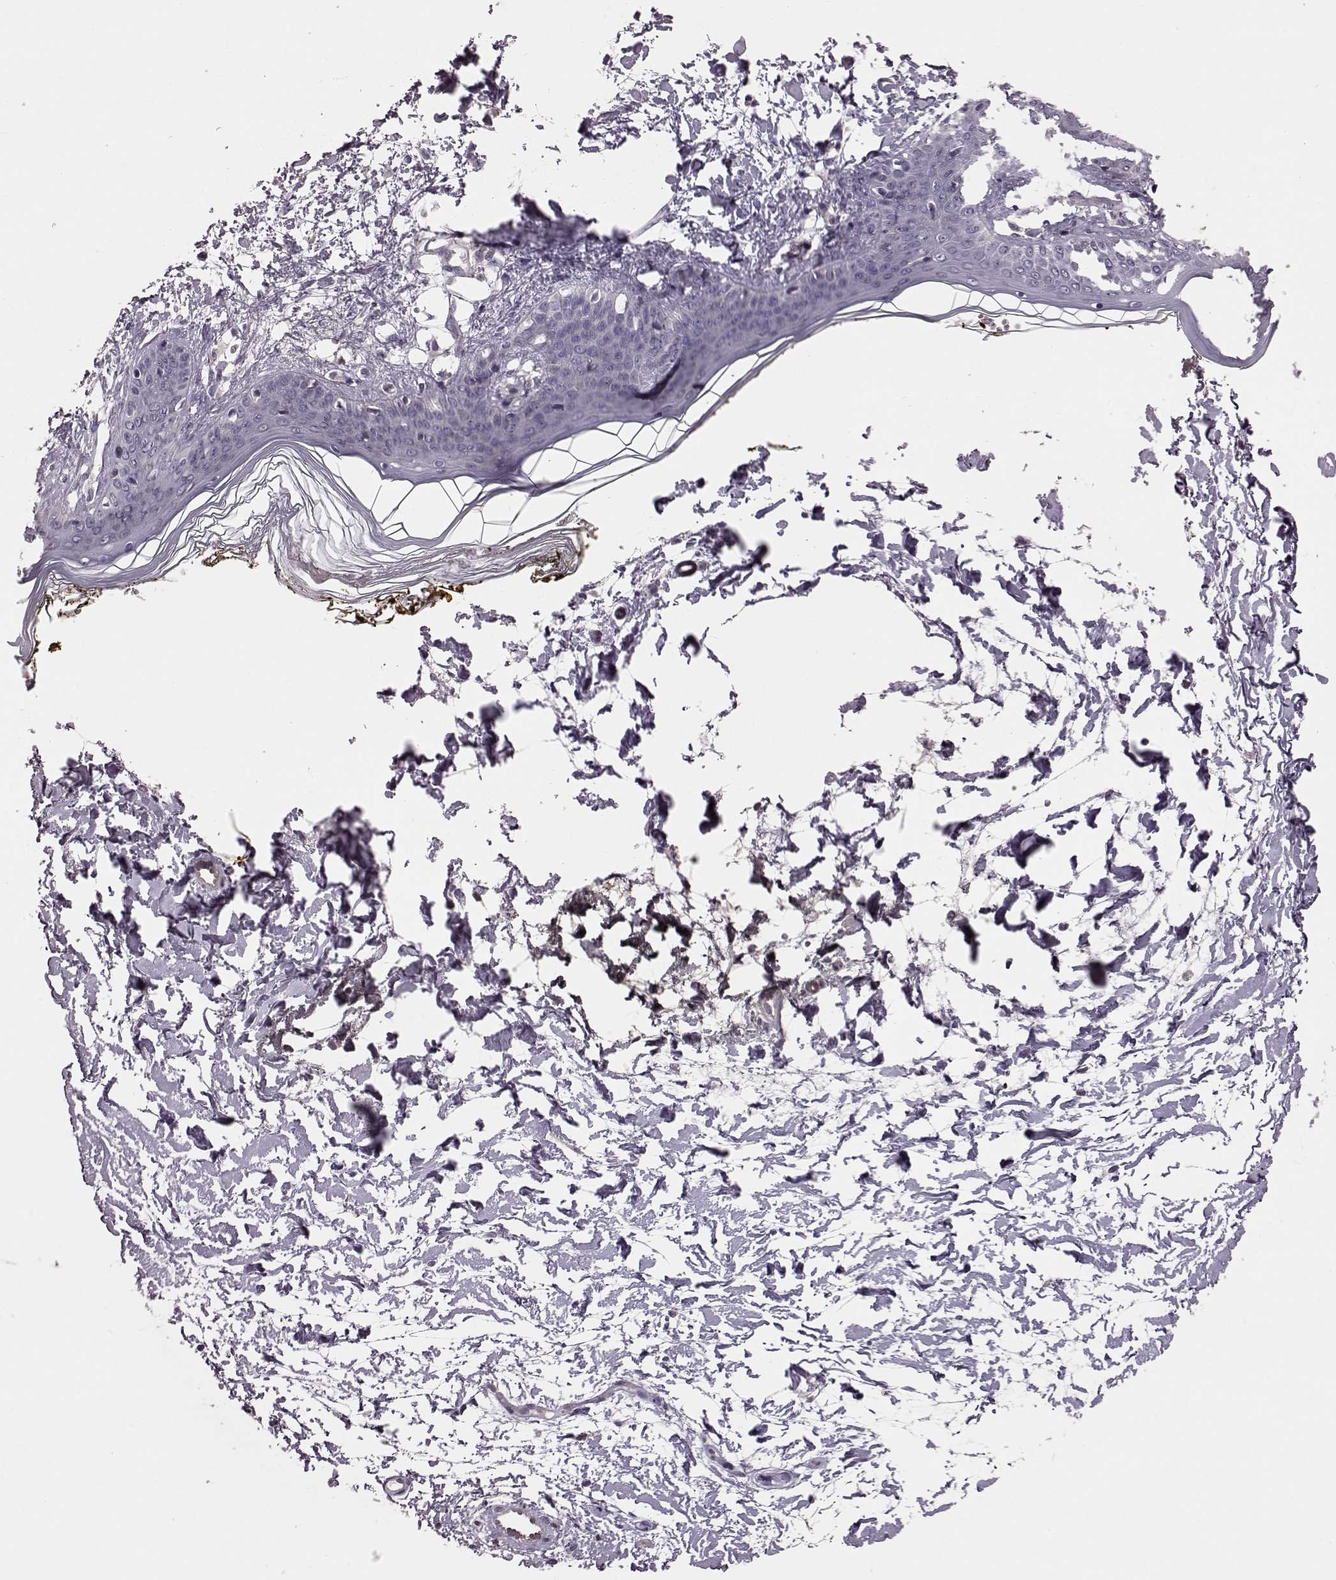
{"staining": {"intensity": "negative", "quantity": "none", "location": "none"}, "tissue": "skin", "cell_type": "Fibroblasts", "image_type": "normal", "snomed": [{"axis": "morphology", "description": "Normal tissue, NOS"}, {"axis": "topography", "description": "Skin"}], "caption": "Skin was stained to show a protein in brown. There is no significant positivity in fibroblasts. The staining is performed using DAB (3,3'-diaminobenzidine) brown chromogen with nuclei counter-stained in using hematoxylin.", "gene": "CDC42SE1", "patient": {"sex": "female", "age": 34}}